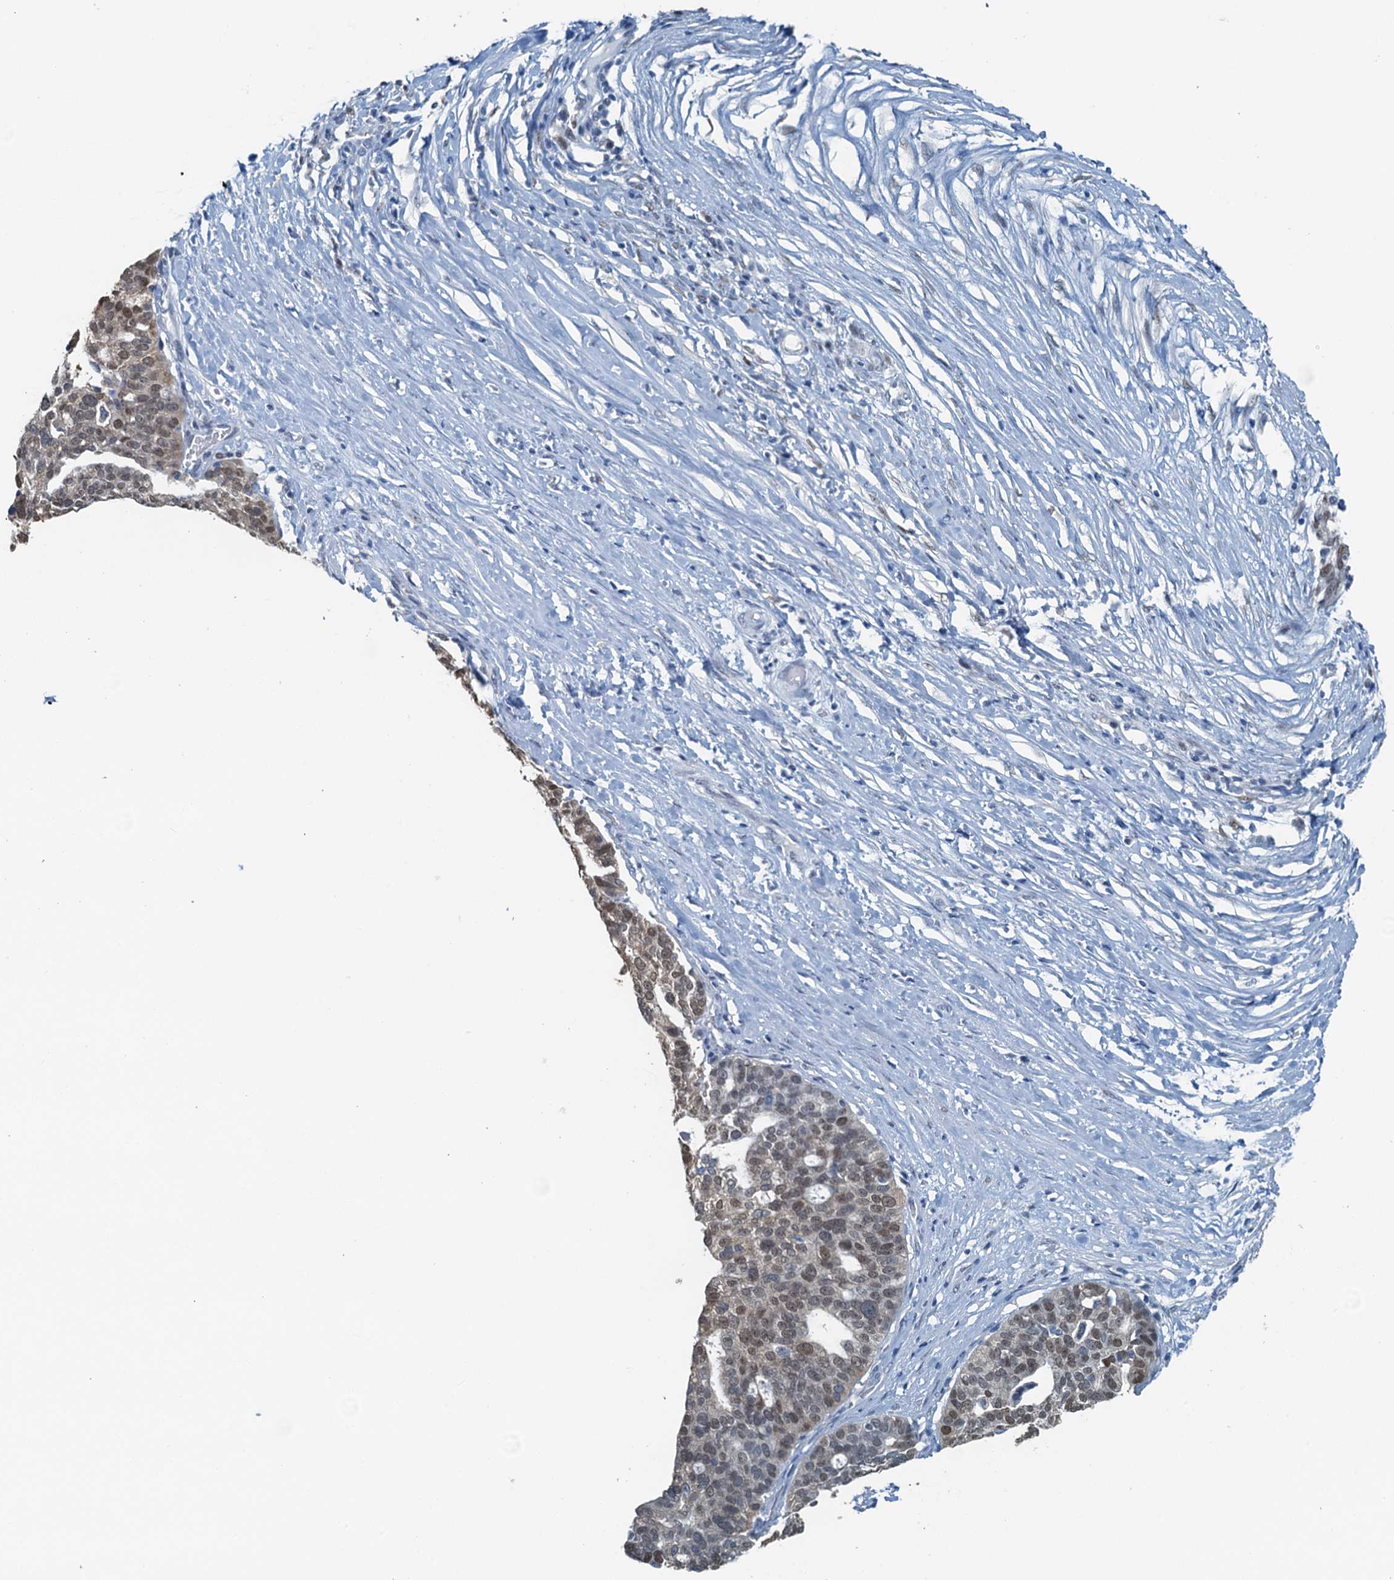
{"staining": {"intensity": "weak", "quantity": "25%-75%", "location": "nuclear"}, "tissue": "ovarian cancer", "cell_type": "Tumor cells", "image_type": "cancer", "snomed": [{"axis": "morphology", "description": "Cystadenocarcinoma, serous, NOS"}, {"axis": "topography", "description": "Ovary"}], "caption": "Ovarian serous cystadenocarcinoma was stained to show a protein in brown. There is low levels of weak nuclear expression in about 25%-75% of tumor cells.", "gene": "AHCY", "patient": {"sex": "female", "age": 59}}